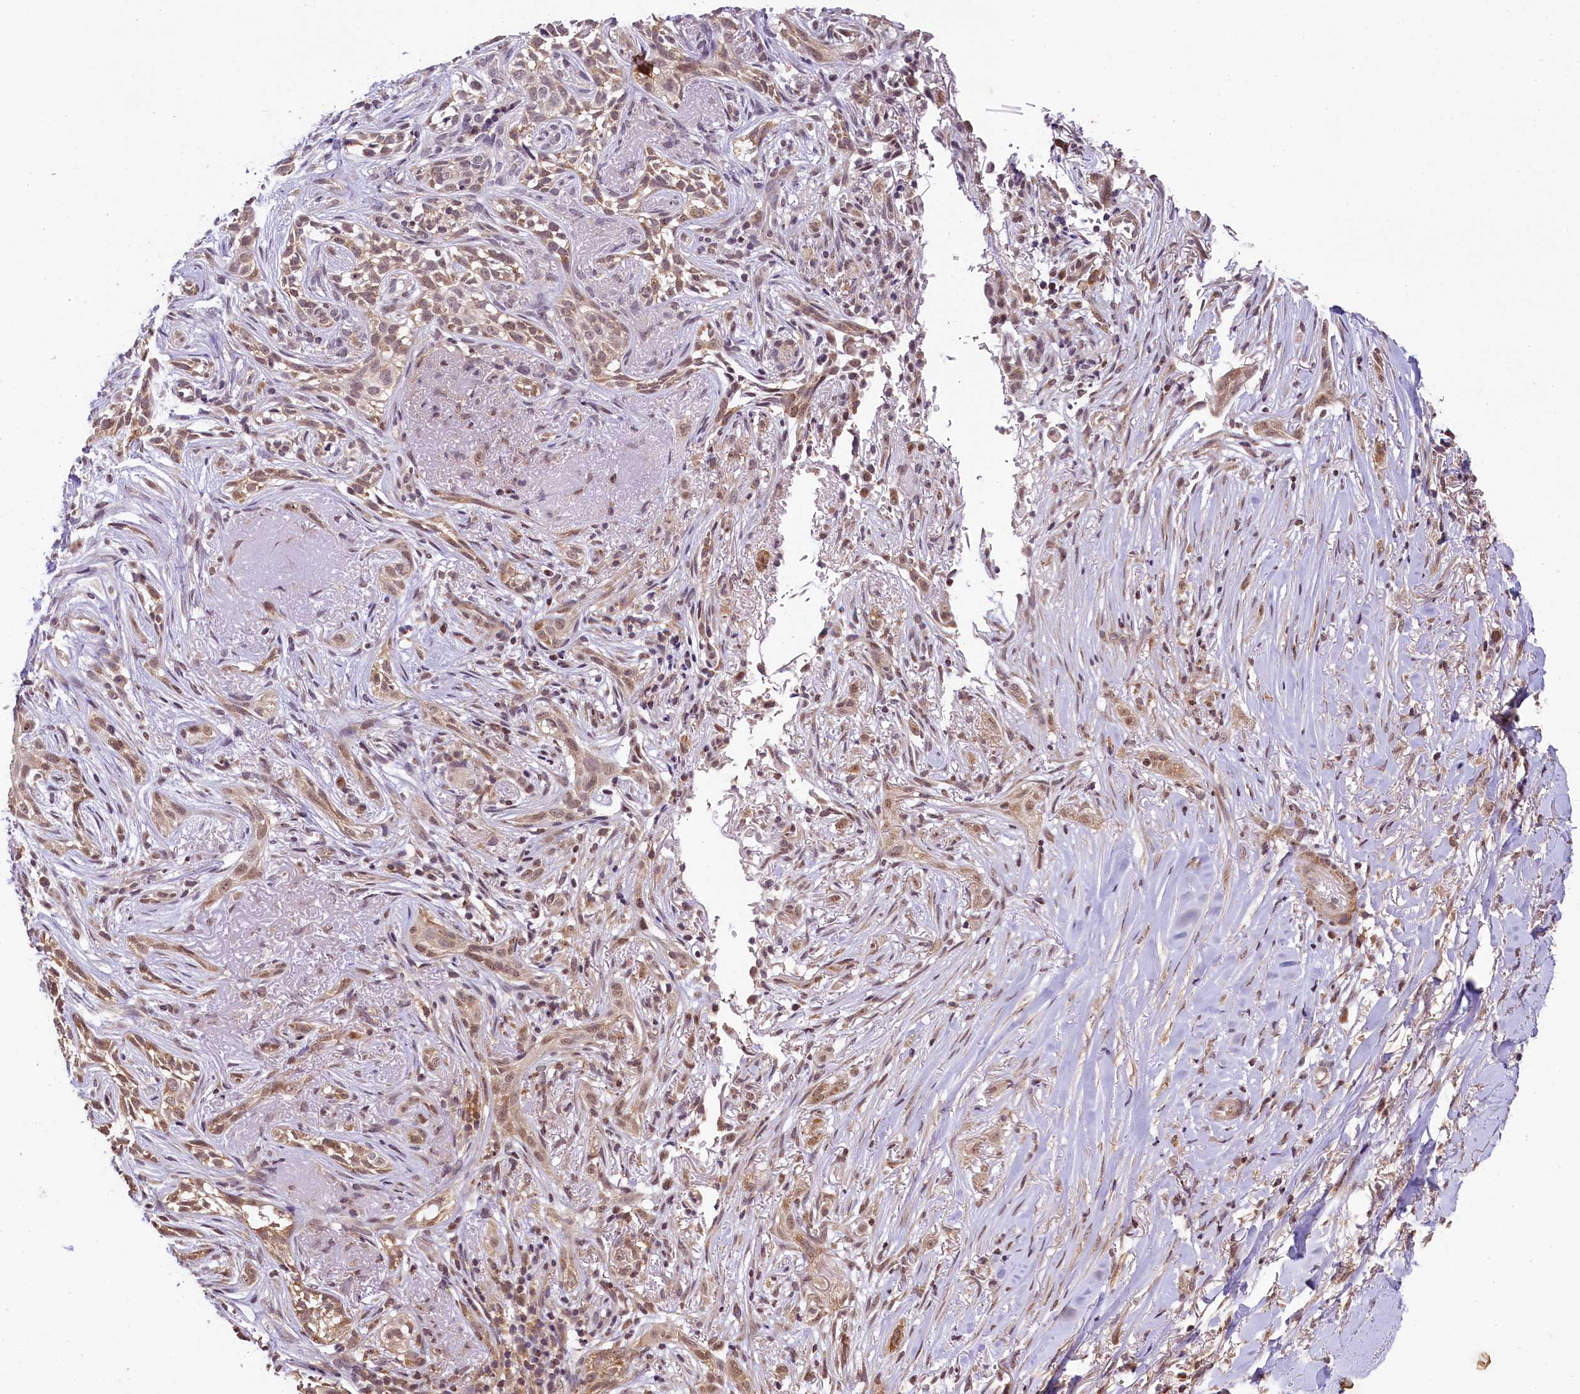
{"staining": {"intensity": "negative", "quantity": "none", "location": "none"}, "tissue": "adipose tissue", "cell_type": "Adipocytes", "image_type": "normal", "snomed": [{"axis": "morphology", "description": "Normal tissue, NOS"}, {"axis": "morphology", "description": "Basal cell carcinoma"}, {"axis": "topography", "description": "Skin"}], "caption": "An immunohistochemistry (IHC) image of normal adipose tissue is shown. There is no staining in adipocytes of adipose tissue.", "gene": "RBBP8", "patient": {"sex": "female", "age": 89}}